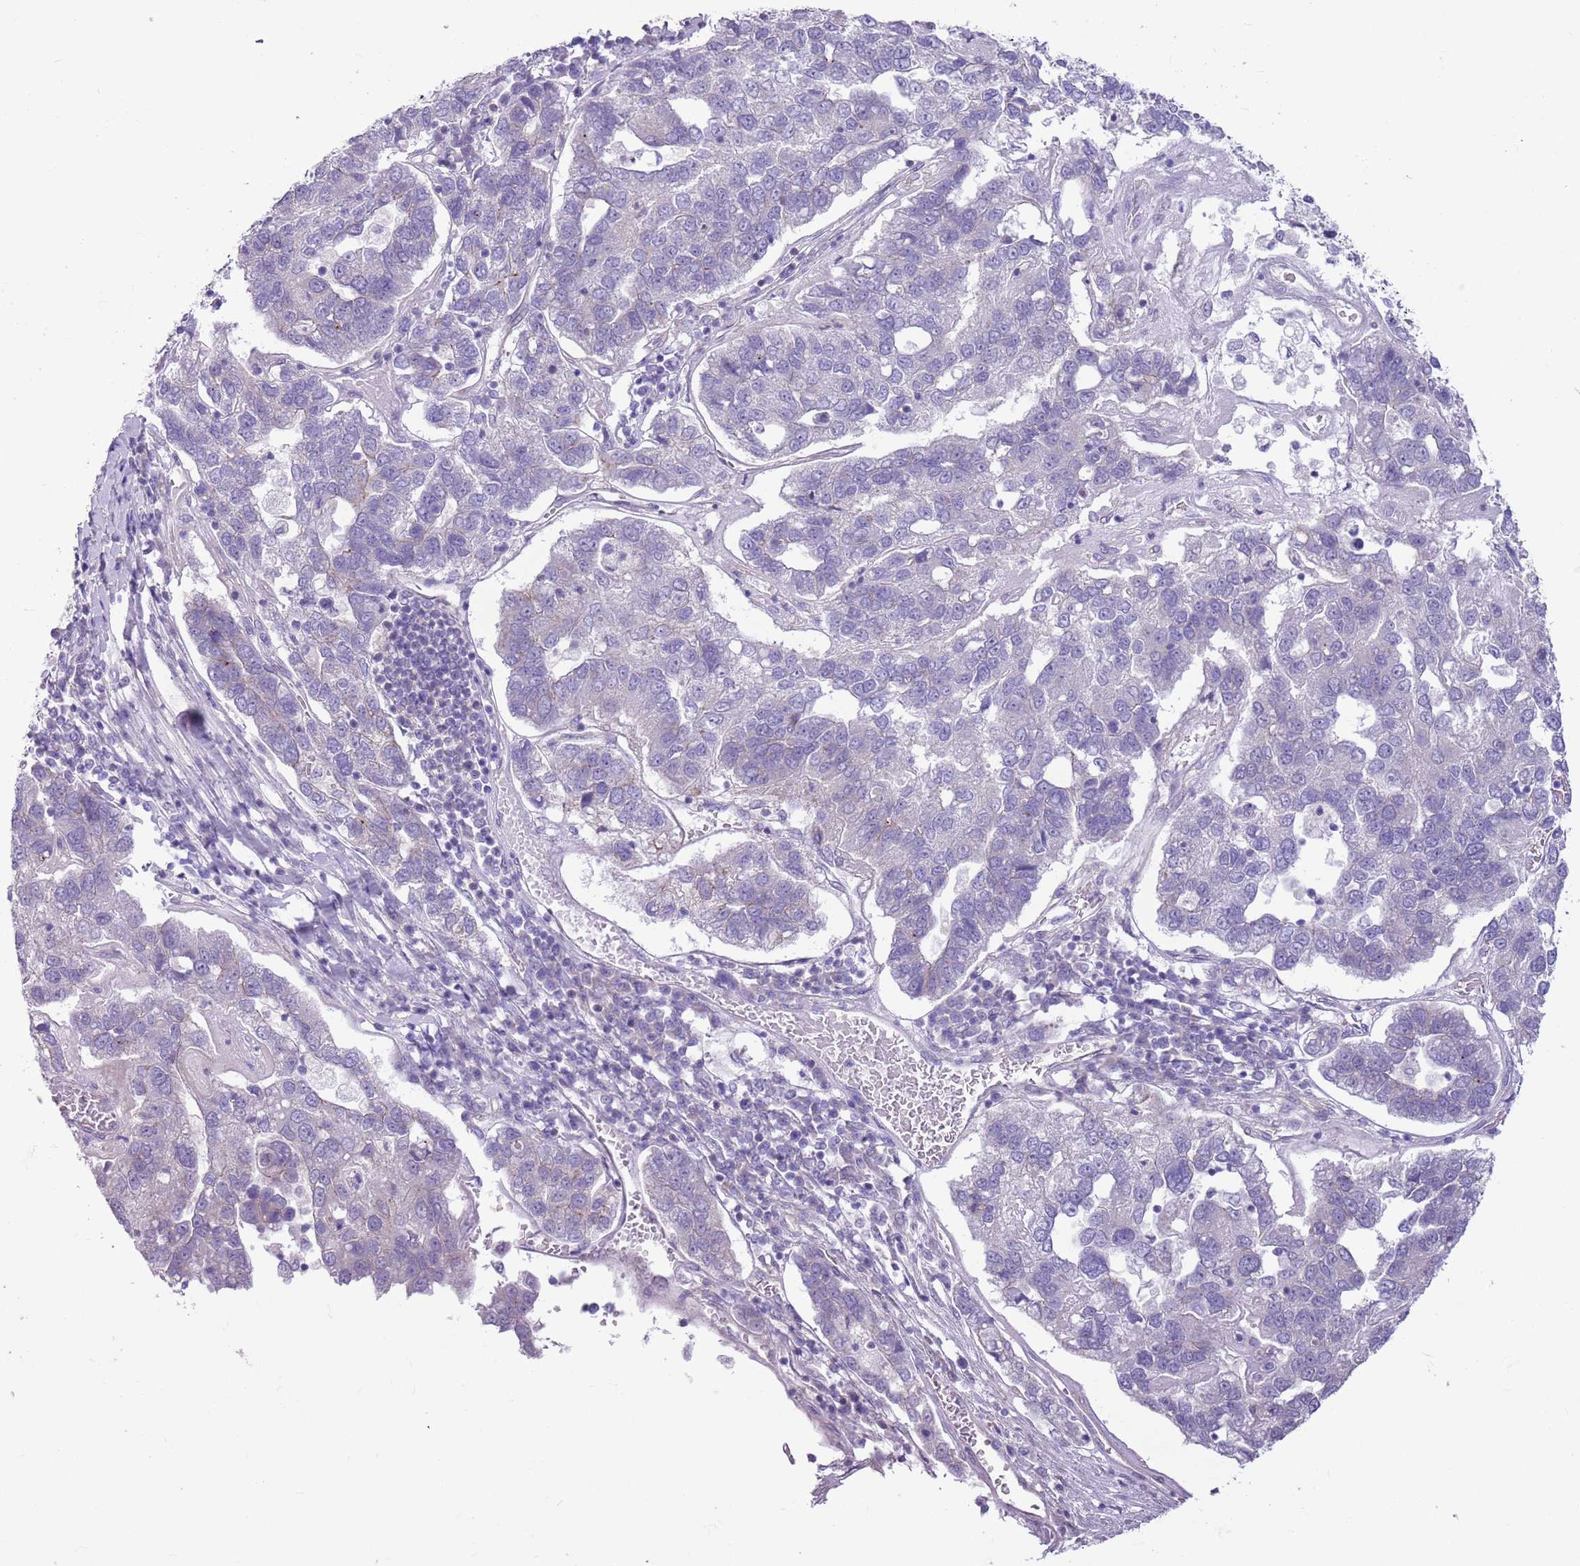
{"staining": {"intensity": "negative", "quantity": "none", "location": "none"}, "tissue": "pancreatic cancer", "cell_type": "Tumor cells", "image_type": "cancer", "snomed": [{"axis": "morphology", "description": "Adenocarcinoma, NOS"}, {"axis": "topography", "description": "Pancreas"}], "caption": "This image is of adenocarcinoma (pancreatic) stained with immunohistochemistry (IHC) to label a protein in brown with the nuclei are counter-stained blue. There is no positivity in tumor cells. The staining was performed using DAB (3,3'-diaminobenzidine) to visualize the protein expression in brown, while the nuclei were stained in blue with hematoxylin (Magnification: 20x).", "gene": "PARP8", "patient": {"sex": "female", "age": 61}}